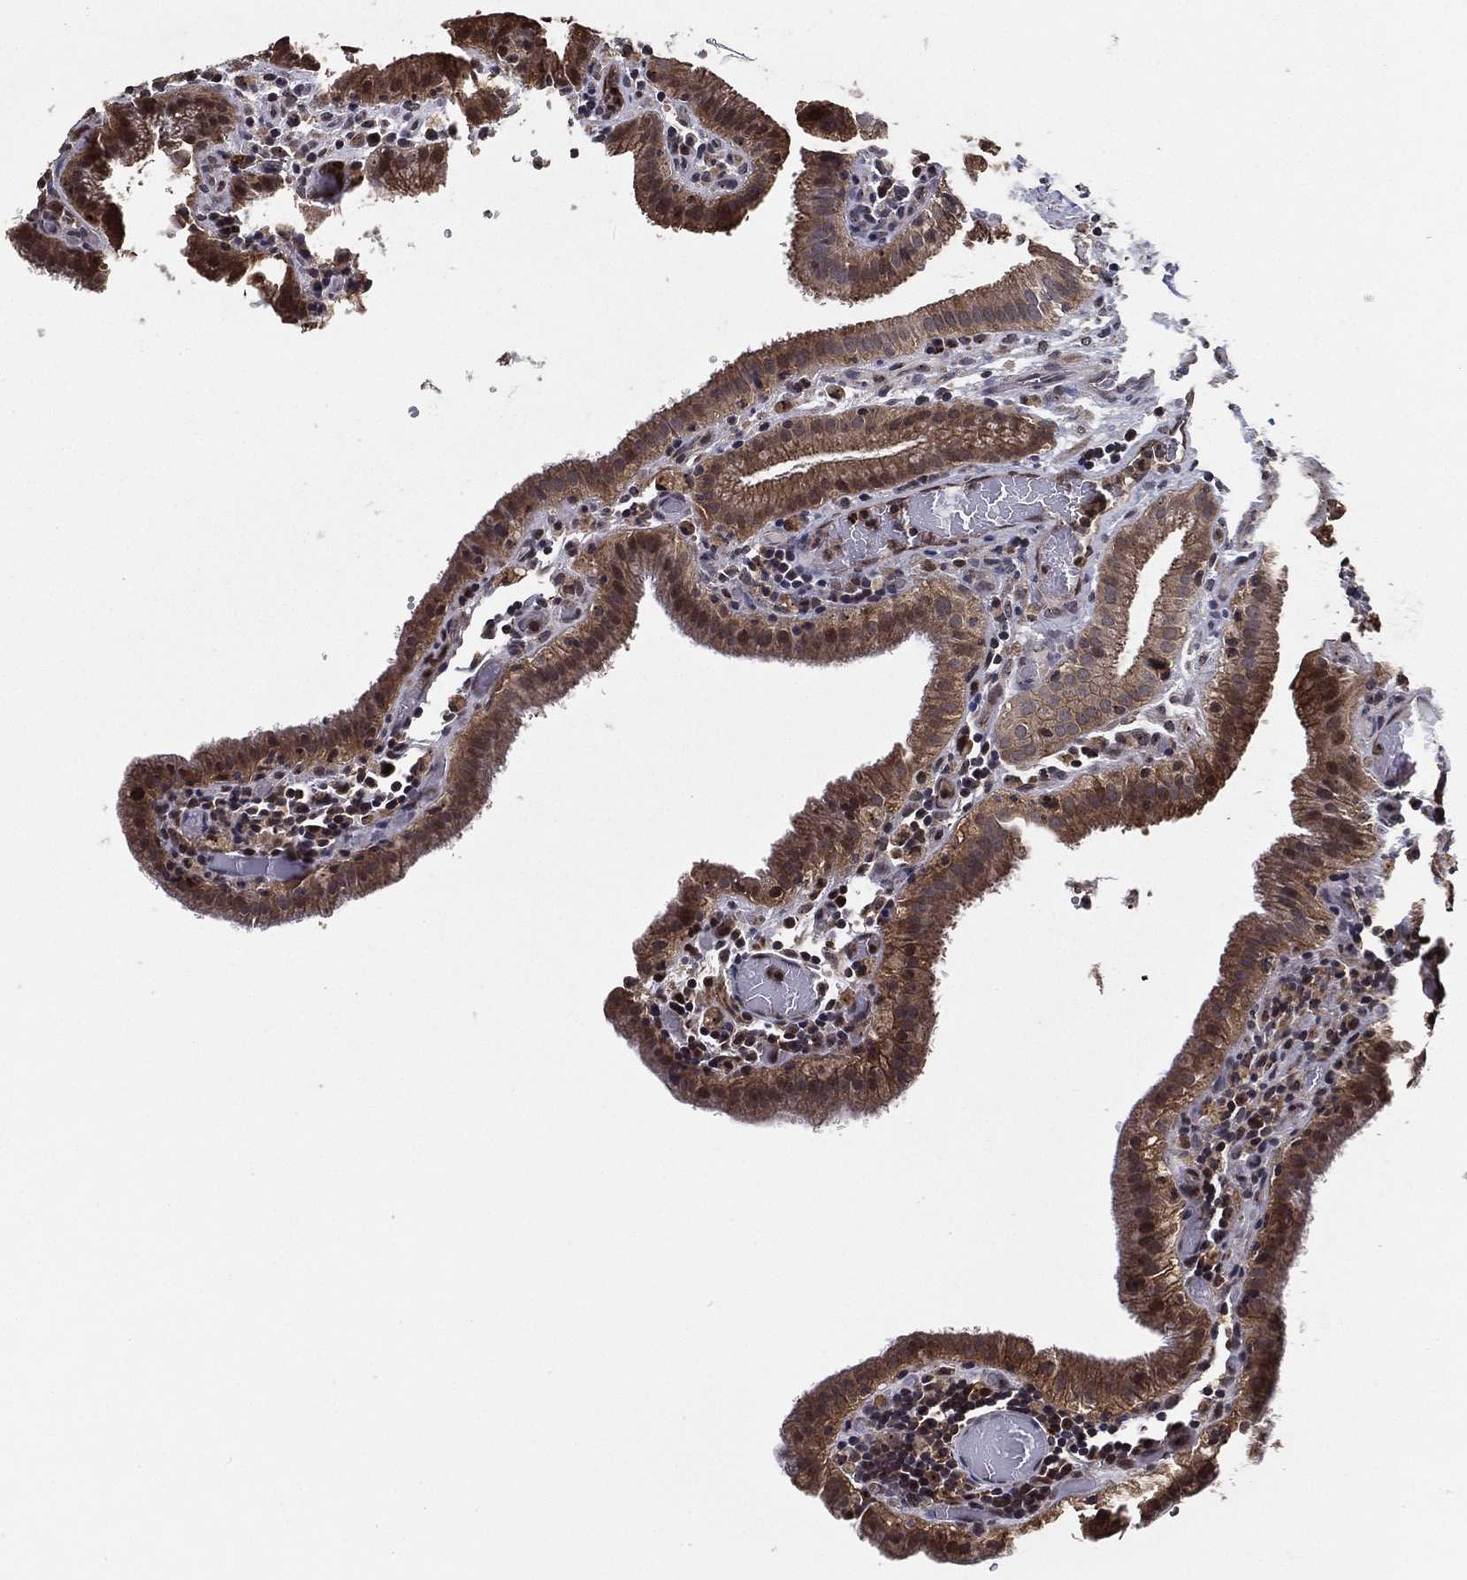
{"staining": {"intensity": "moderate", "quantity": "25%-75%", "location": "cytoplasmic/membranous"}, "tissue": "gallbladder", "cell_type": "Glandular cells", "image_type": "normal", "snomed": [{"axis": "morphology", "description": "Normal tissue, NOS"}, {"axis": "topography", "description": "Gallbladder"}], "caption": "IHC (DAB (3,3'-diaminobenzidine)) staining of benign human gallbladder exhibits moderate cytoplasmic/membranous protein positivity in approximately 25%-75% of glandular cells.", "gene": "PCNT", "patient": {"sex": "male", "age": 62}}